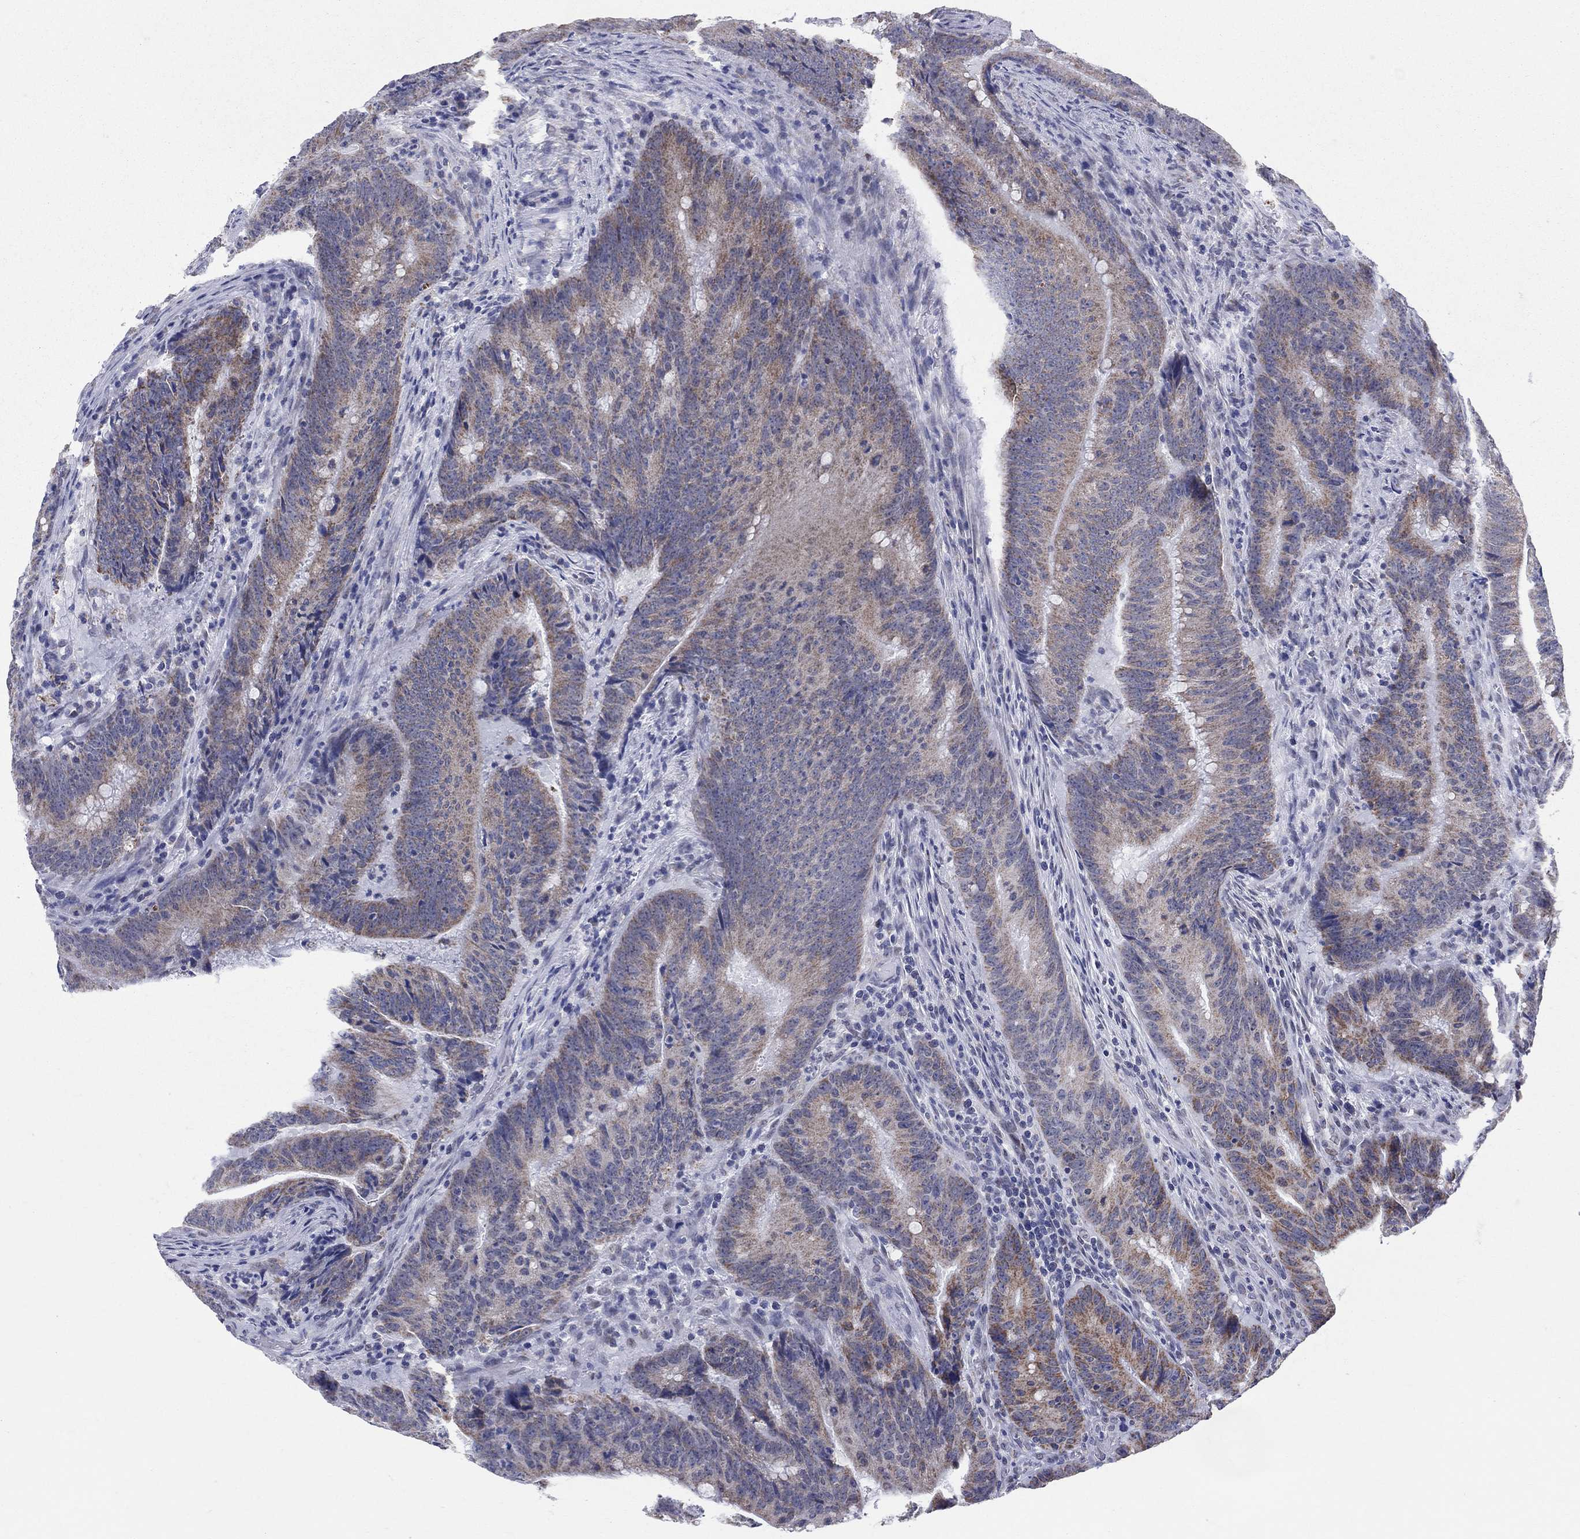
{"staining": {"intensity": "moderate", "quantity": "25%-75%", "location": "cytoplasmic/membranous"}, "tissue": "colorectal cancer", "cell_type": "Tumor cells", "image_type": "cancer", "snomed": [{"axis": "morphology", "description": "Adenocarcinoma, NOS"}, {"axis": "topography", "description": "Colon"}], "caption": "The histopathology image reveals a brown stain indicating the presence of a protein in the cytoplasmic/membranous of tumor cells in colorectal cancer (adenocarcinoma). The staining was performed using DAB to visualize the protein expression in brown, while the nuclei were stained in blue with hematoxylin (Magnification: 20x).", "gene": "KISS1R", "patient": {"sex": "female", "age": 87}}